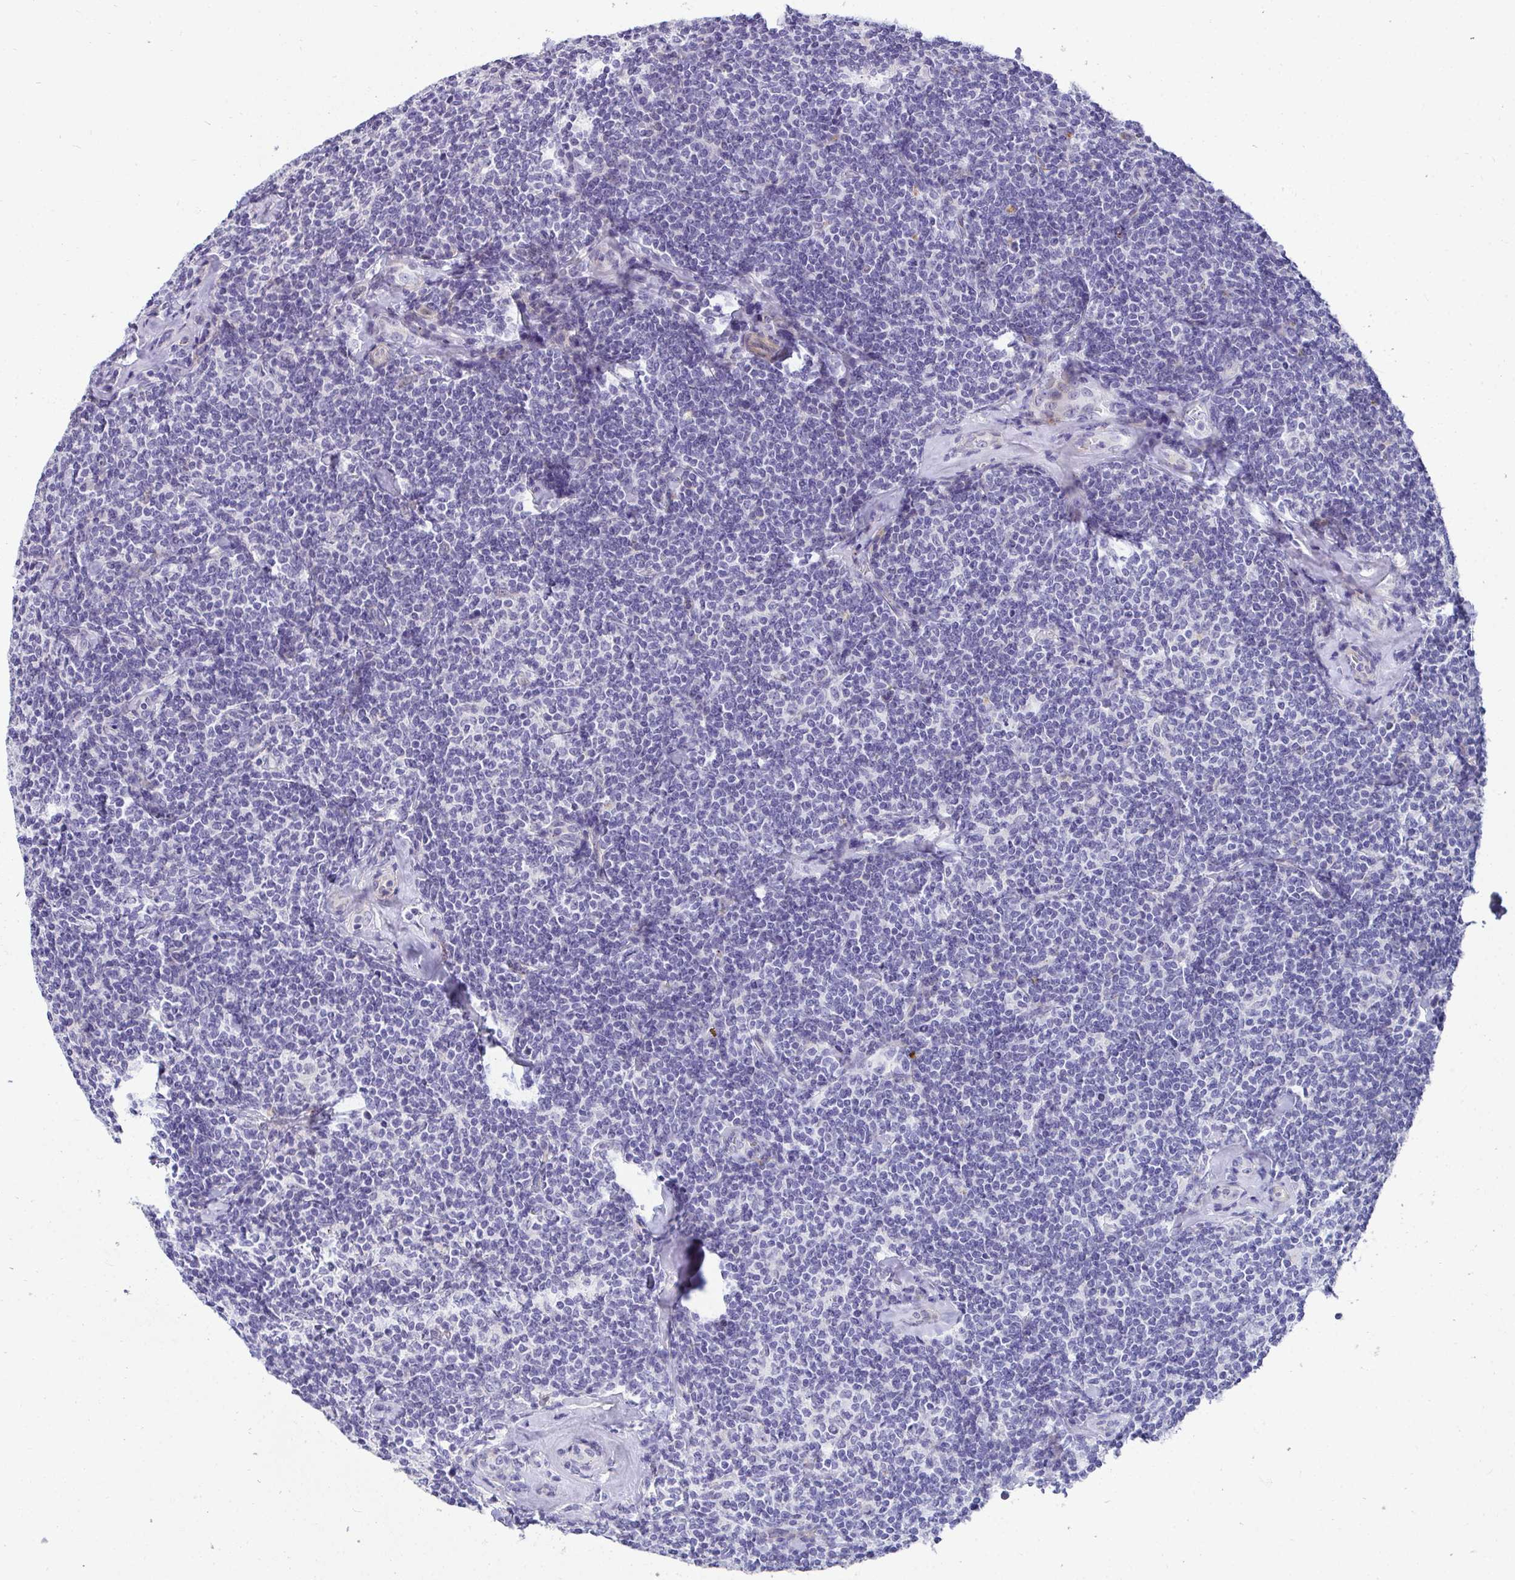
{"staining": {"intensity": "negative", "quantity": "none", "location": "none"}, "tissue": "lymphoma", "cell_type": "Tumor cells", "image_type": "cancer", "snomed": [{"axis": "morphology", "description": "Malignant lymphoma, non-Hodgkin's type, Low grade"}, {"axis": "topography", "description": "Lymph node"}], "caption": "IHC image of lymphoma stained for a protein (brown), which reveals no staining in tumor cells.", "gene": "AK5", "patient": {"sex": "female", "age": 56}}